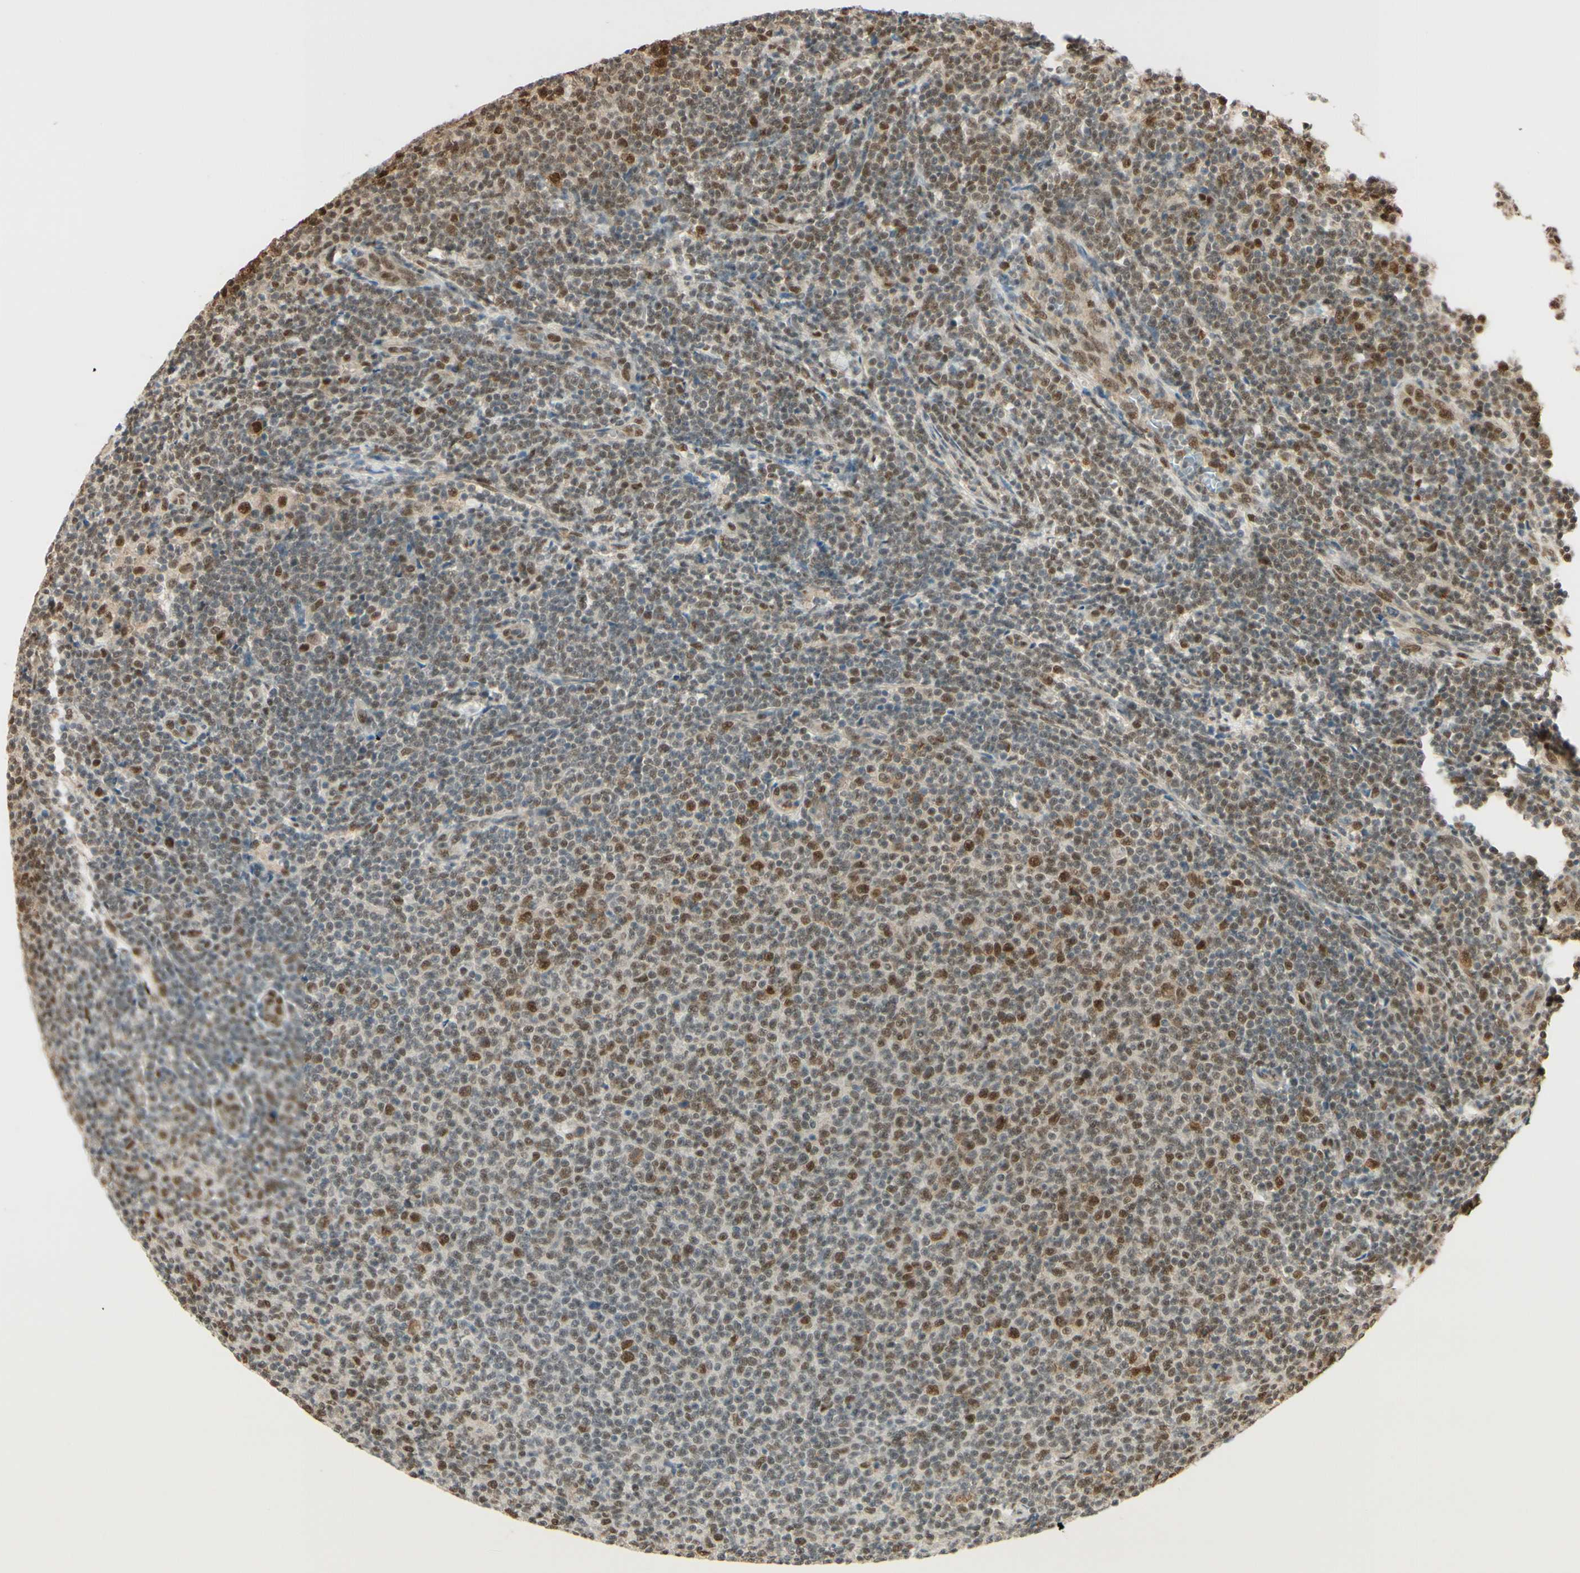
{"staining": {"intensity": "moderate", "quantity": ">75%", "location": "nuclear"}, "tissue": "lymphoma", "cell_type": "Tumor cells", "image_type": "cancer", "snomed": [{"axis": "morphology", "description": "Malignant lymphoma, non-Hodgkin's type, Low grade"}, {"axis": "topography", "description": "Lymph node"}], "caption": "There is medium levels of moderate nuclear positivity in tumor cells of low-grade malignant lymphoma, non-Hodgkin's type, as demonstrated by immunohistochemical staining (brown color).", "gene": "HSF1", "patient": {"sex": "male", "age": 66}}